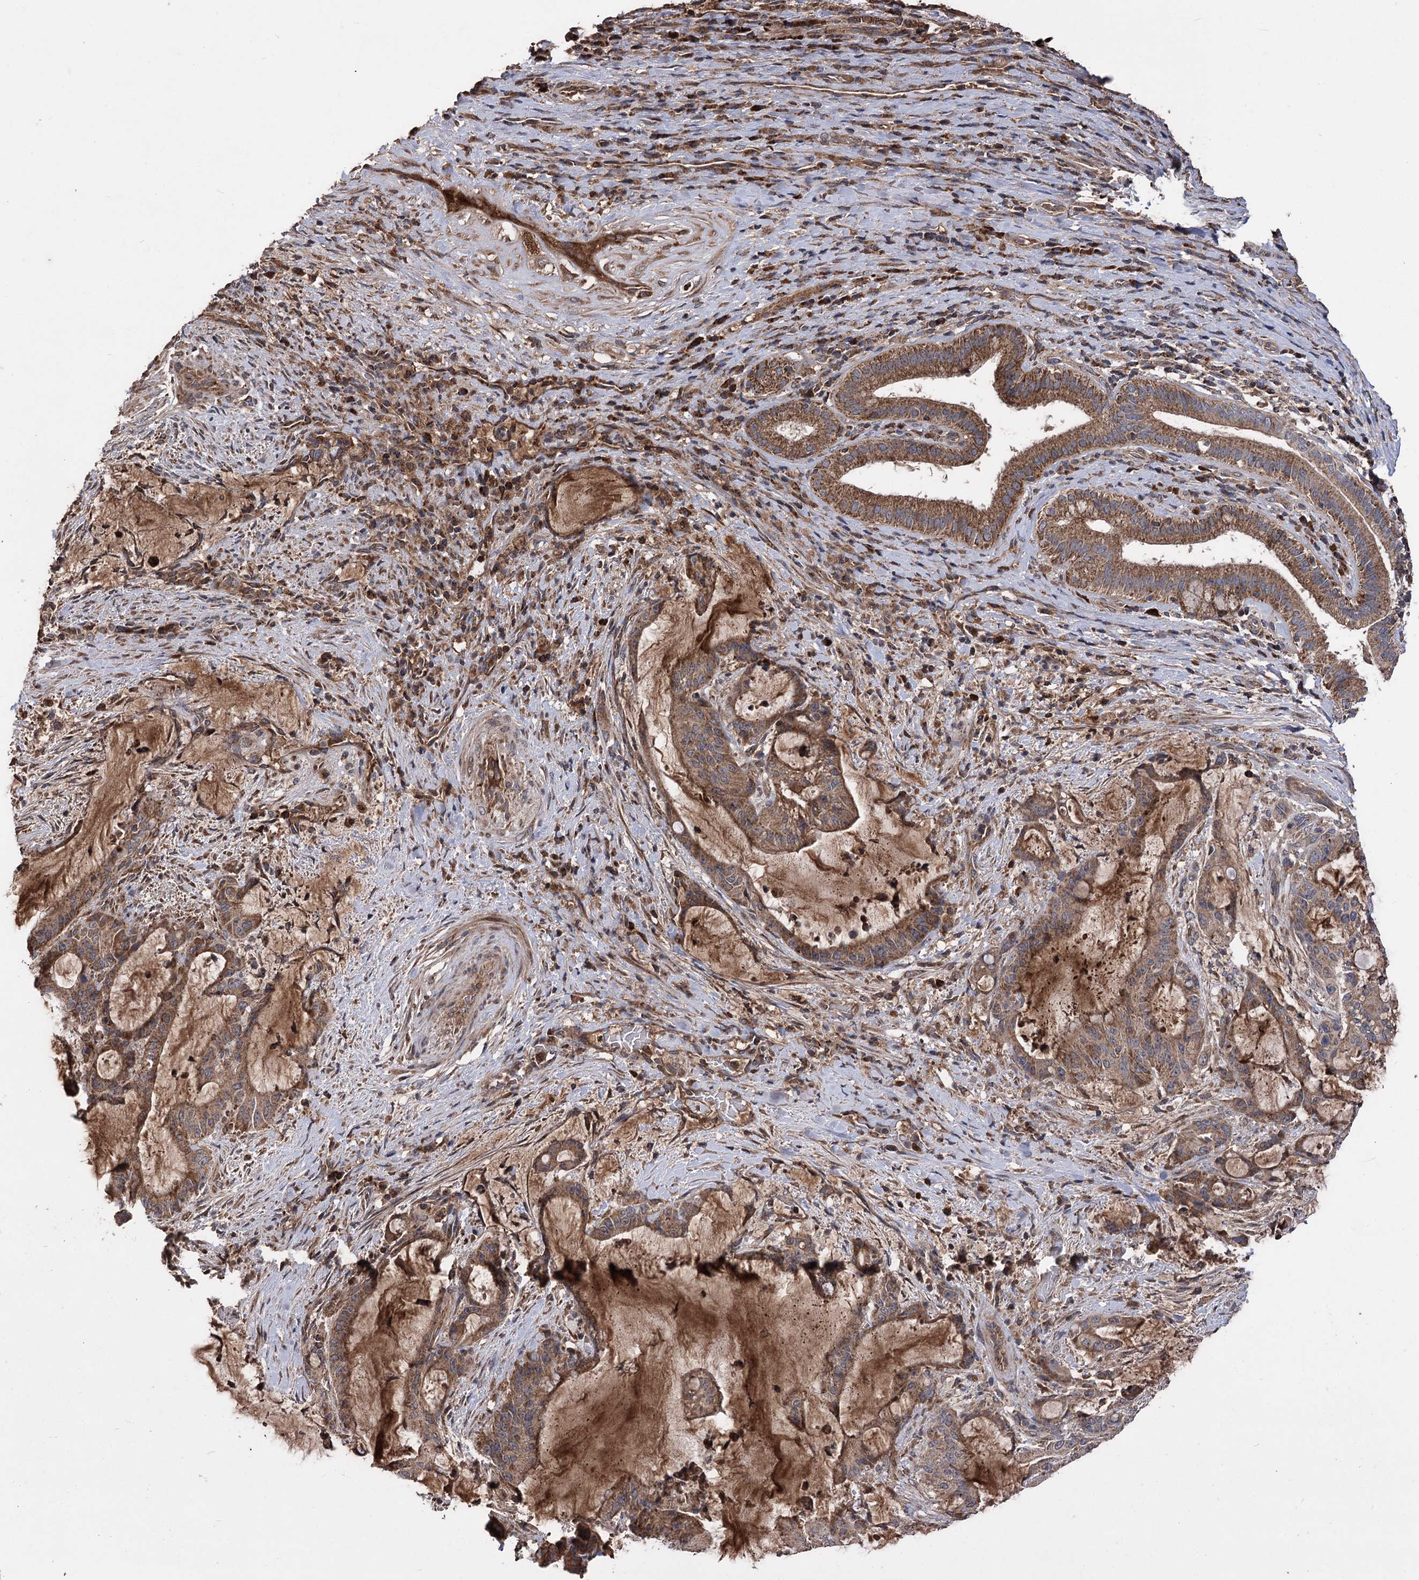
{"staining": {"intensity": "strong", "quantity": ">75%", "location": "cytoplasmic/membranous"}, "tissue": "liver cancer", "cell_type": "Tumor cells", "image_type": "cancer", "snomed": [{"axis": "morphology", "description": "Normal tissue, NOS"}, {"axis": "morphology", "description": "Cholangiocarcinoma"}, {"axis": "topography", "description": "Liver"}, {"axis": "topography", "description": "Peripheral nerve tissue"}], "caption": "Protein expression analysis of human cholangiocarcinoma (liver) reveals strong cytoplasmic/membranous positivity in approximately >75% of tumor cells.", "gene": "RASSF3", "patient": {"sex": "female", "age": 73}}